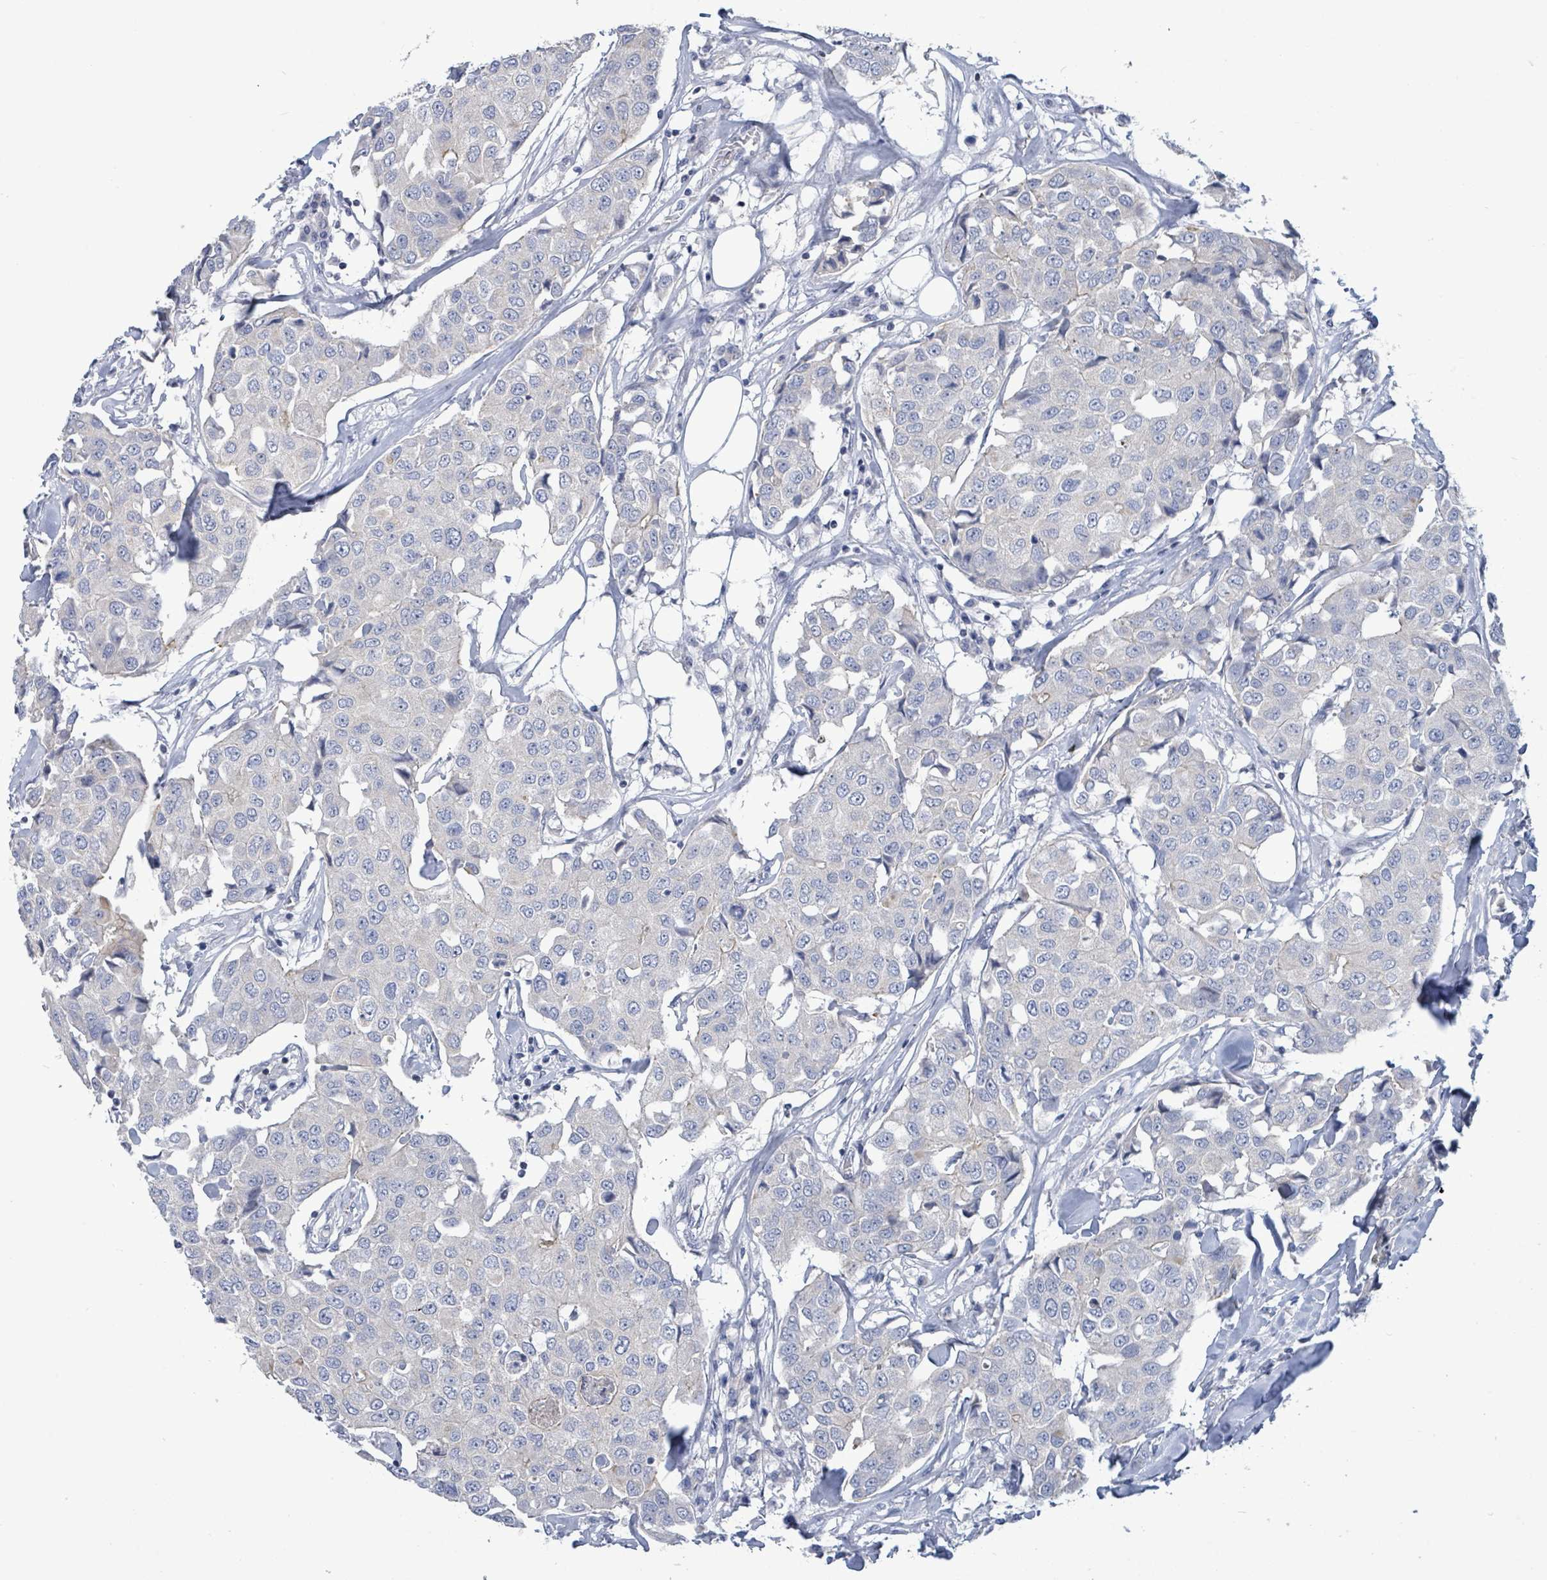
{"staining": {"intensity": "negative", "quantity": "none", "location": "none"}, "tissue": "breast cancer", "cell_type": "Tumor cells", "image_type": "cancer", "snomed": [{"axis": "morphology", "description": "Duct carcinoma"}, {"axis": "topography", "description": "Breast"}], "caption": "Immunohistochemistry of human intraductal carcinoma (breast) displays no positivity in tumor cells.", "gene": "NTN3", "patient": {"sex": "female", "age": 80}}